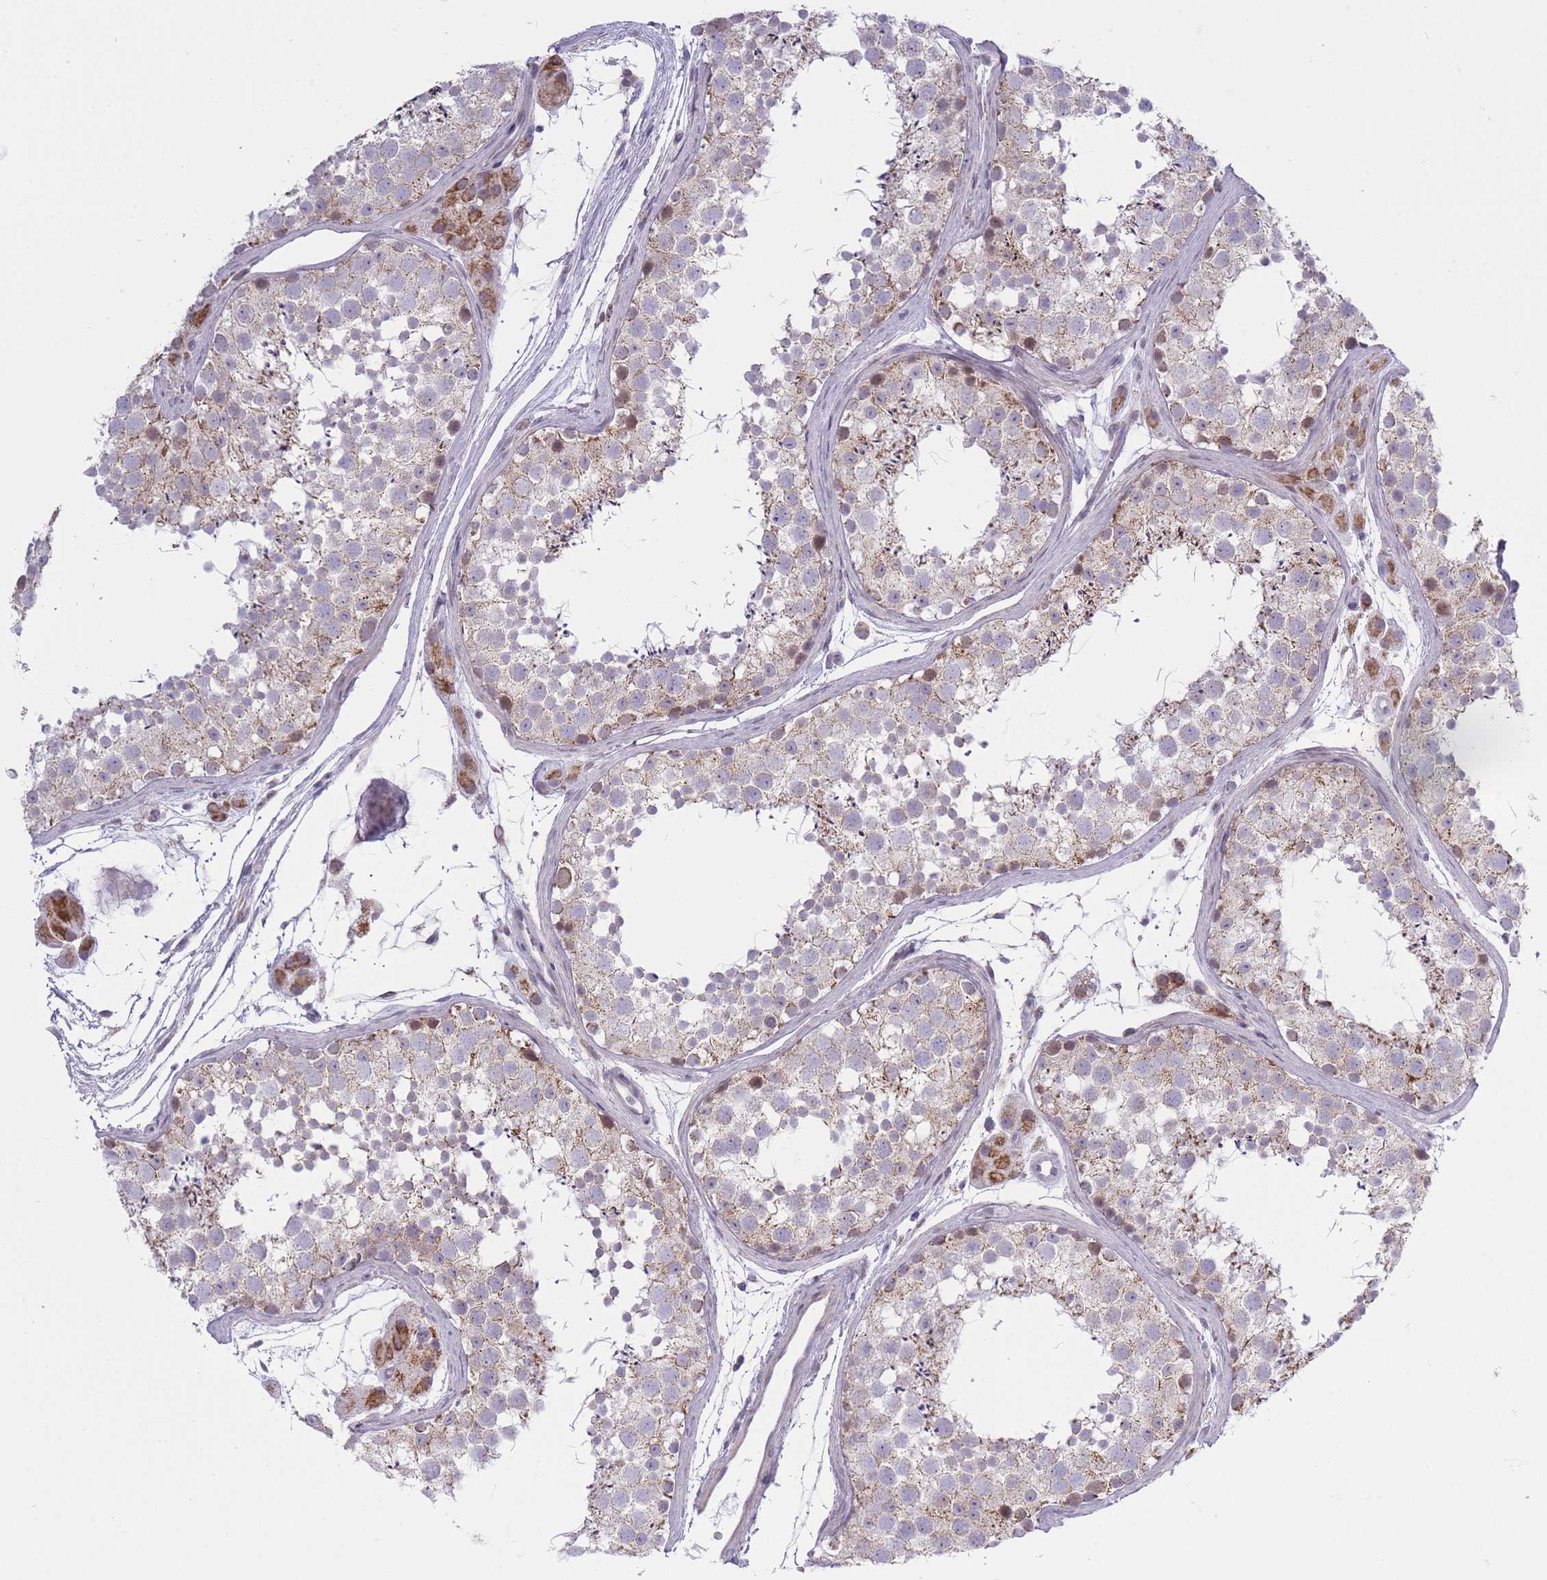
{"staining": {"intensity": "moderate", "quantity": "<25%", "location": "cytoplasmic/membranous,nuclear"}, "tissue": "testis", "cell_type": "Cells in seminiferous ducts", "image_type": "normal", "snomed": [{"axis": "morphology", "description": "Normal tissue, NOS"}, {"axis": "topography", "description": "Testis"}], "caption": "Benign testis shows moderate cytoplasmic/membranous,nuclear staining in about <25% of cells in seminiferous ducts.", "gene": "ZBTB24", "patient": {"sex": "male", "age": 41}}